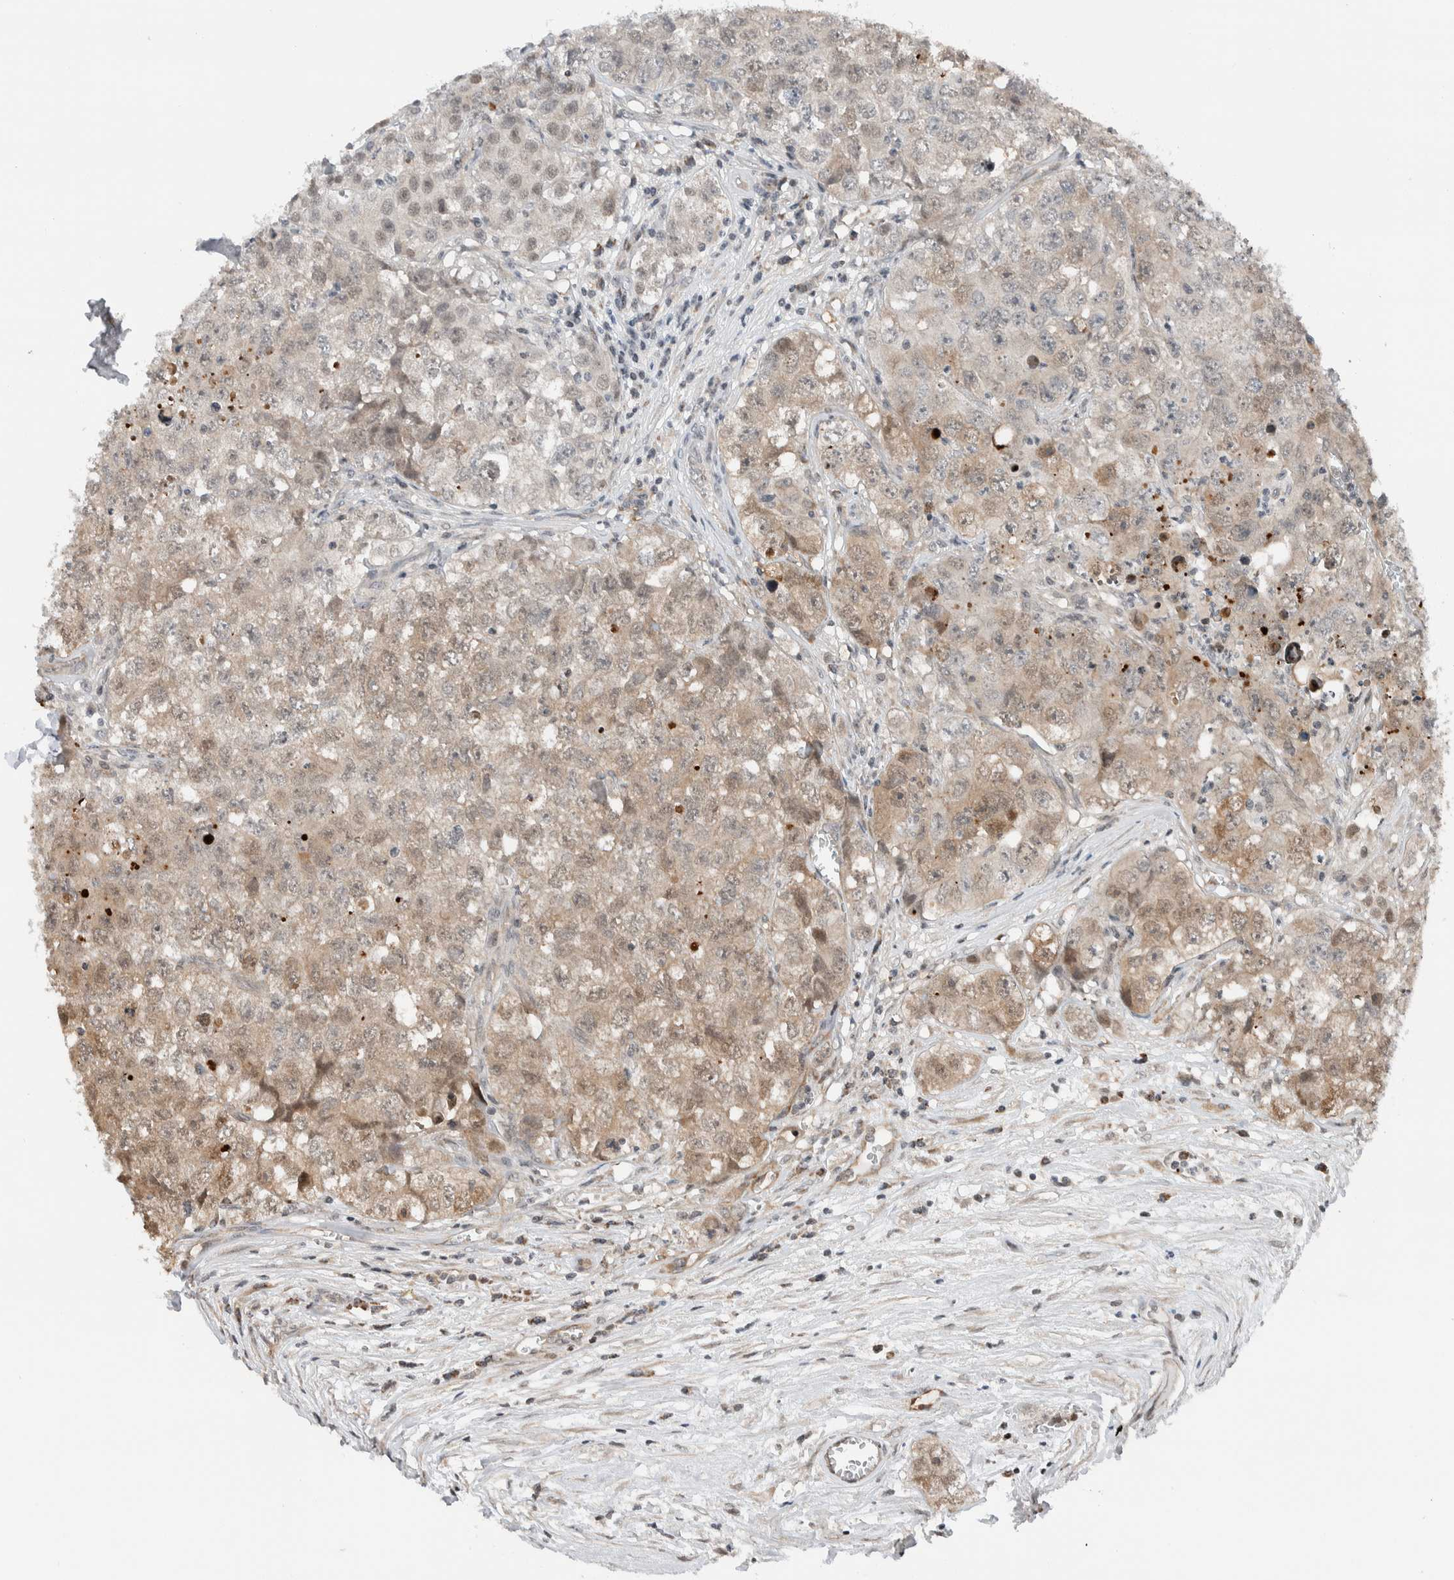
{"staining": {"intensity": "weak", "quantity": "<25%", "location": "cytoplasmic/membranous,nuclear"}, "tissue": "testis cancer", "cell_type": "Tumor cells", "image_type": "cancer", "snomed": [{"axis": "morphology", "description": "Seminoma, NOS"}, {"axis": "morphology", "description": "Carcinoma, Embryonal, NOS"}, {"axis": "topography", "description": "Testis"}], "caption": "Immunohistochemical staining of testis seminoma displays no significant expression in tumor cells.", "gene": "NPLOC4", "patient": {"sex": "male", "age": 43}}